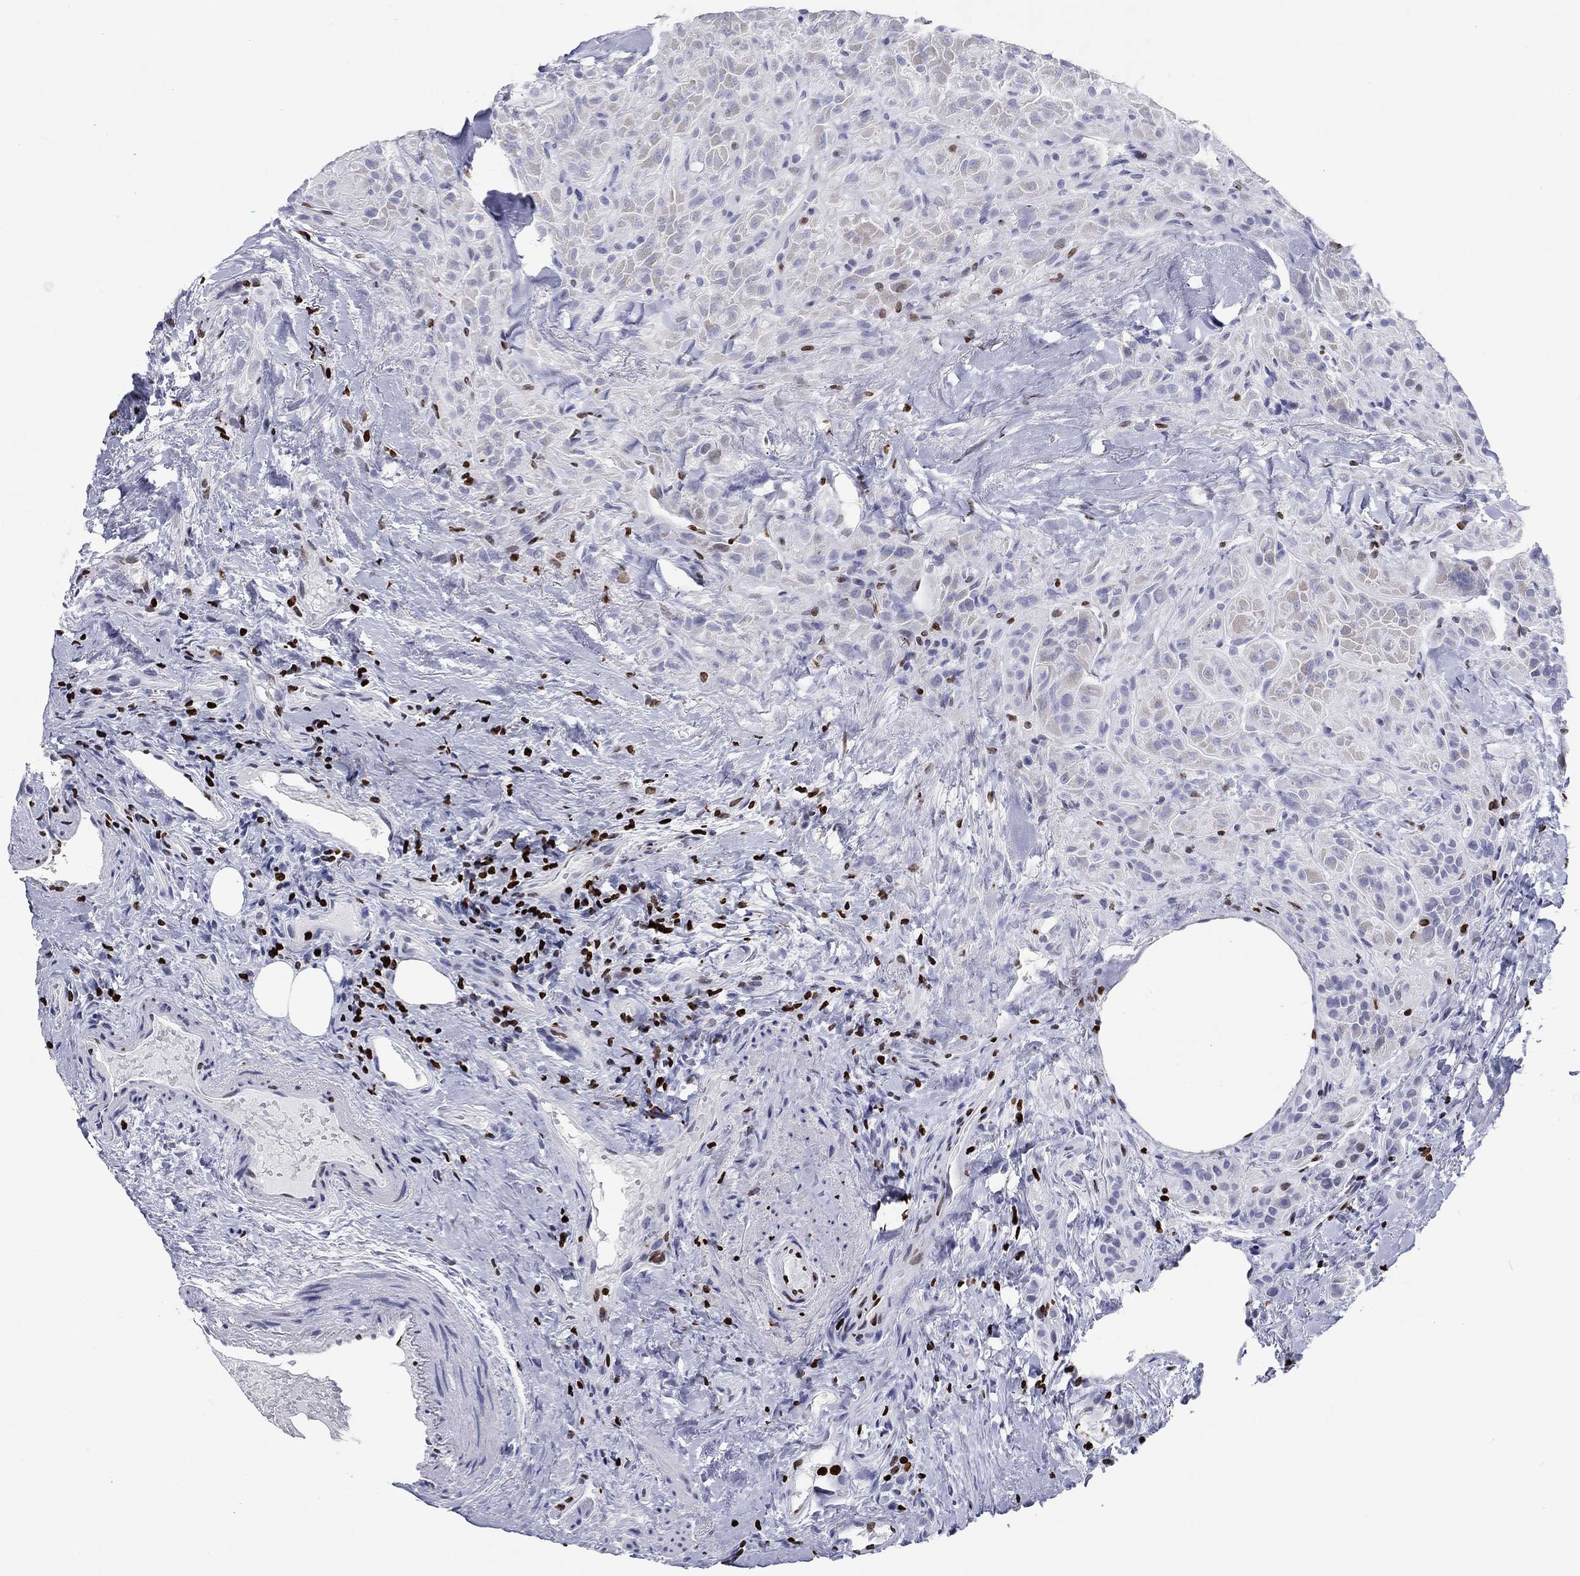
{"staining": {"intensity": "negative", "quantity": "none", "location": "none"}, "tissue": "thyroid cancer", "cell_type": "Tumor cells", "image_type": "cancer", "snomed": [{"axis": "morphology", "description": "Papillary adenocarcinoma, NOS"}, {"axis": "topography", "description": "Thyroid gland"}], "caption": "Immunohistochemistry (IHC) histopathology image of neoplastic tissue: human thyroid cancer (papillary adenocarcinoma) stained with DAB (3,3'-diaminobenzidine) displays no significant protein positivity in tumor cells.", "gene": "H1-5", "patient": {"sex": "female", "age": 45}}